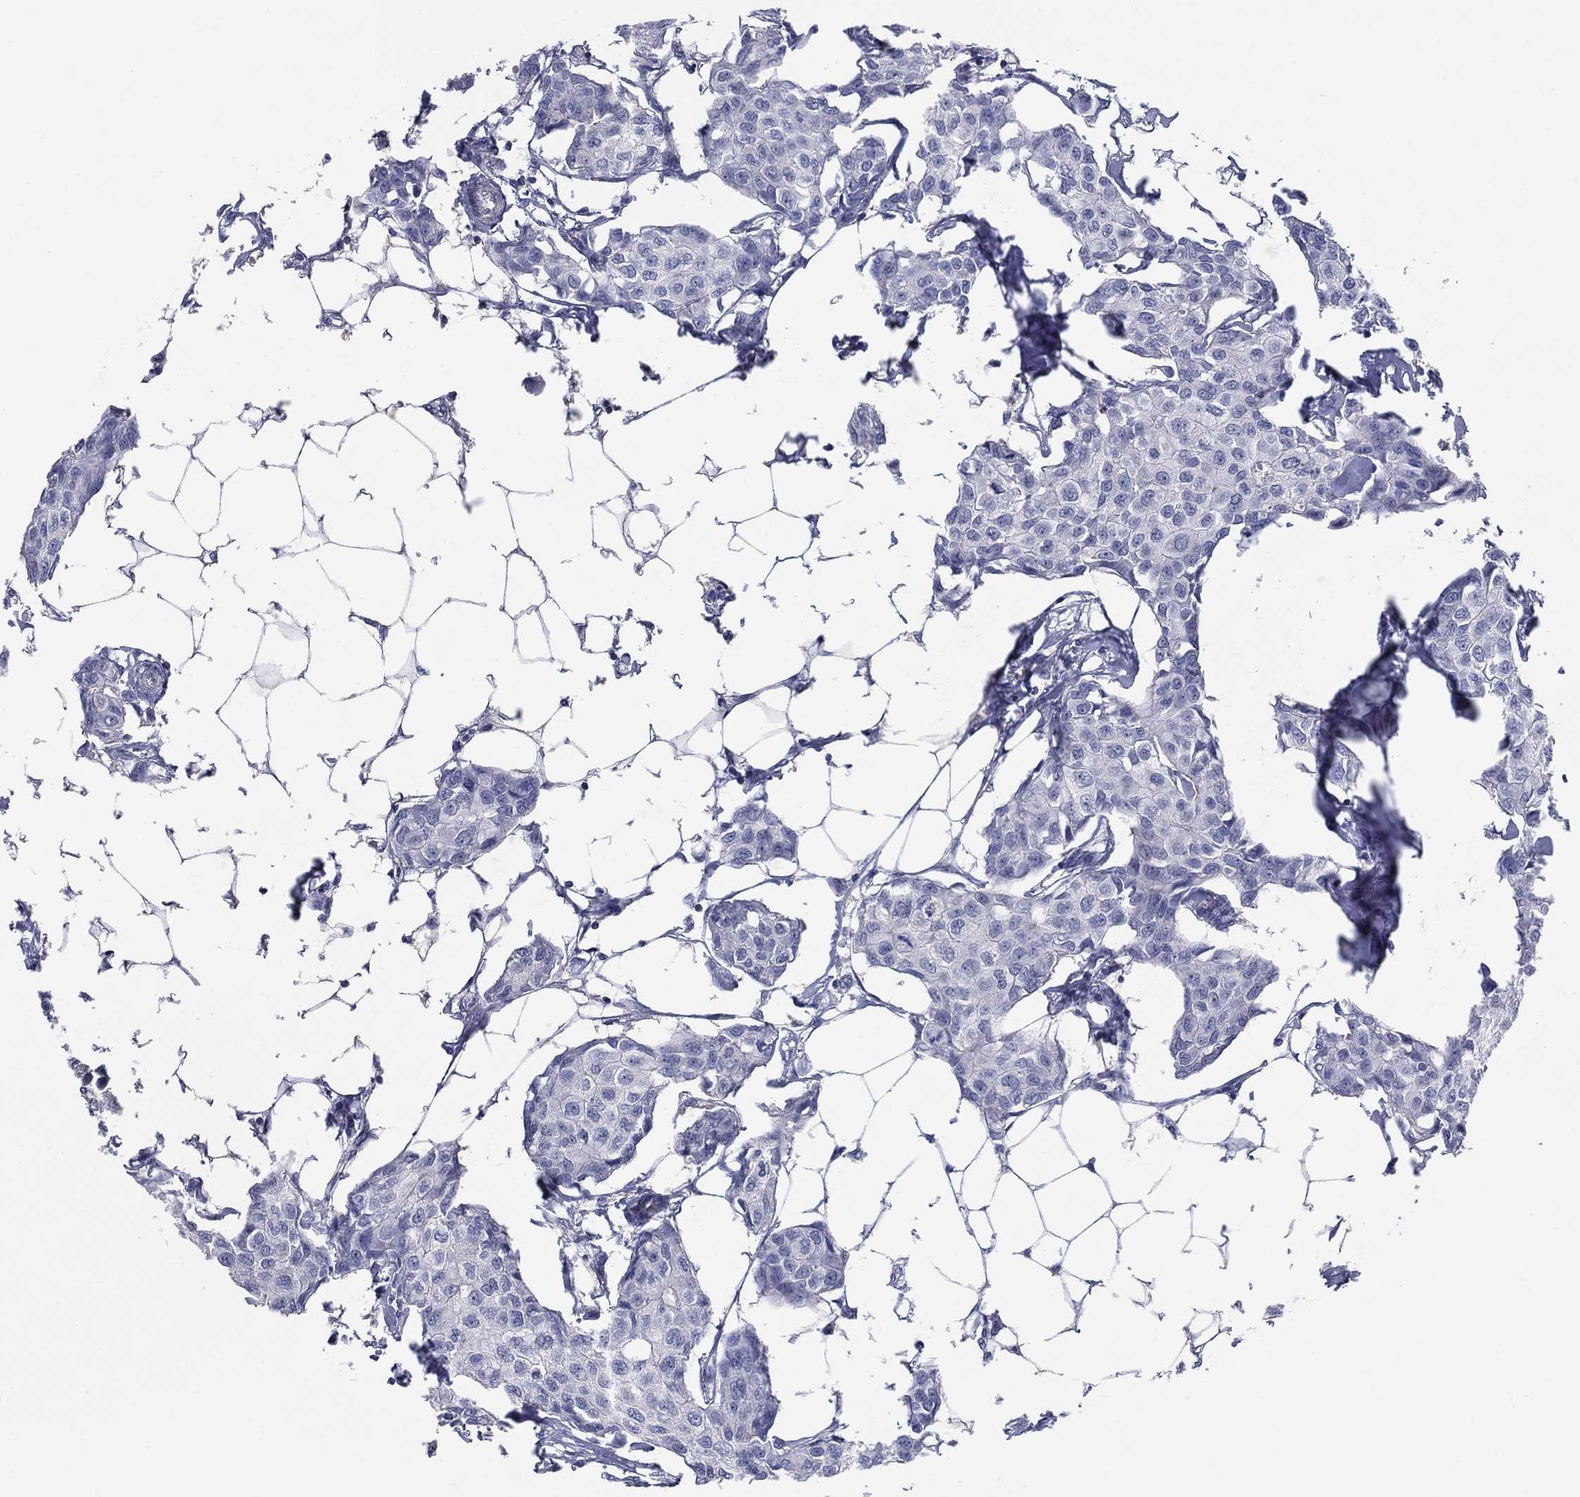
{"staining": {"intensity": "negative", "quantity": "none", "location": "none"}, "tissue": "breast cancer", "cell_type": "Tumor cells", "image_type": "cancer", "snomed": [{"axis": "morphology", "description": "Duct carcinoma"}, {"axis": "topography", "description": "Breast"}], "caption": "This is a photomicrograph of IHC staining of breast cancer, which shows no staining in tumor cells.", "gene": "PSD4", "patient": {"sex": "female", "age": 80}}